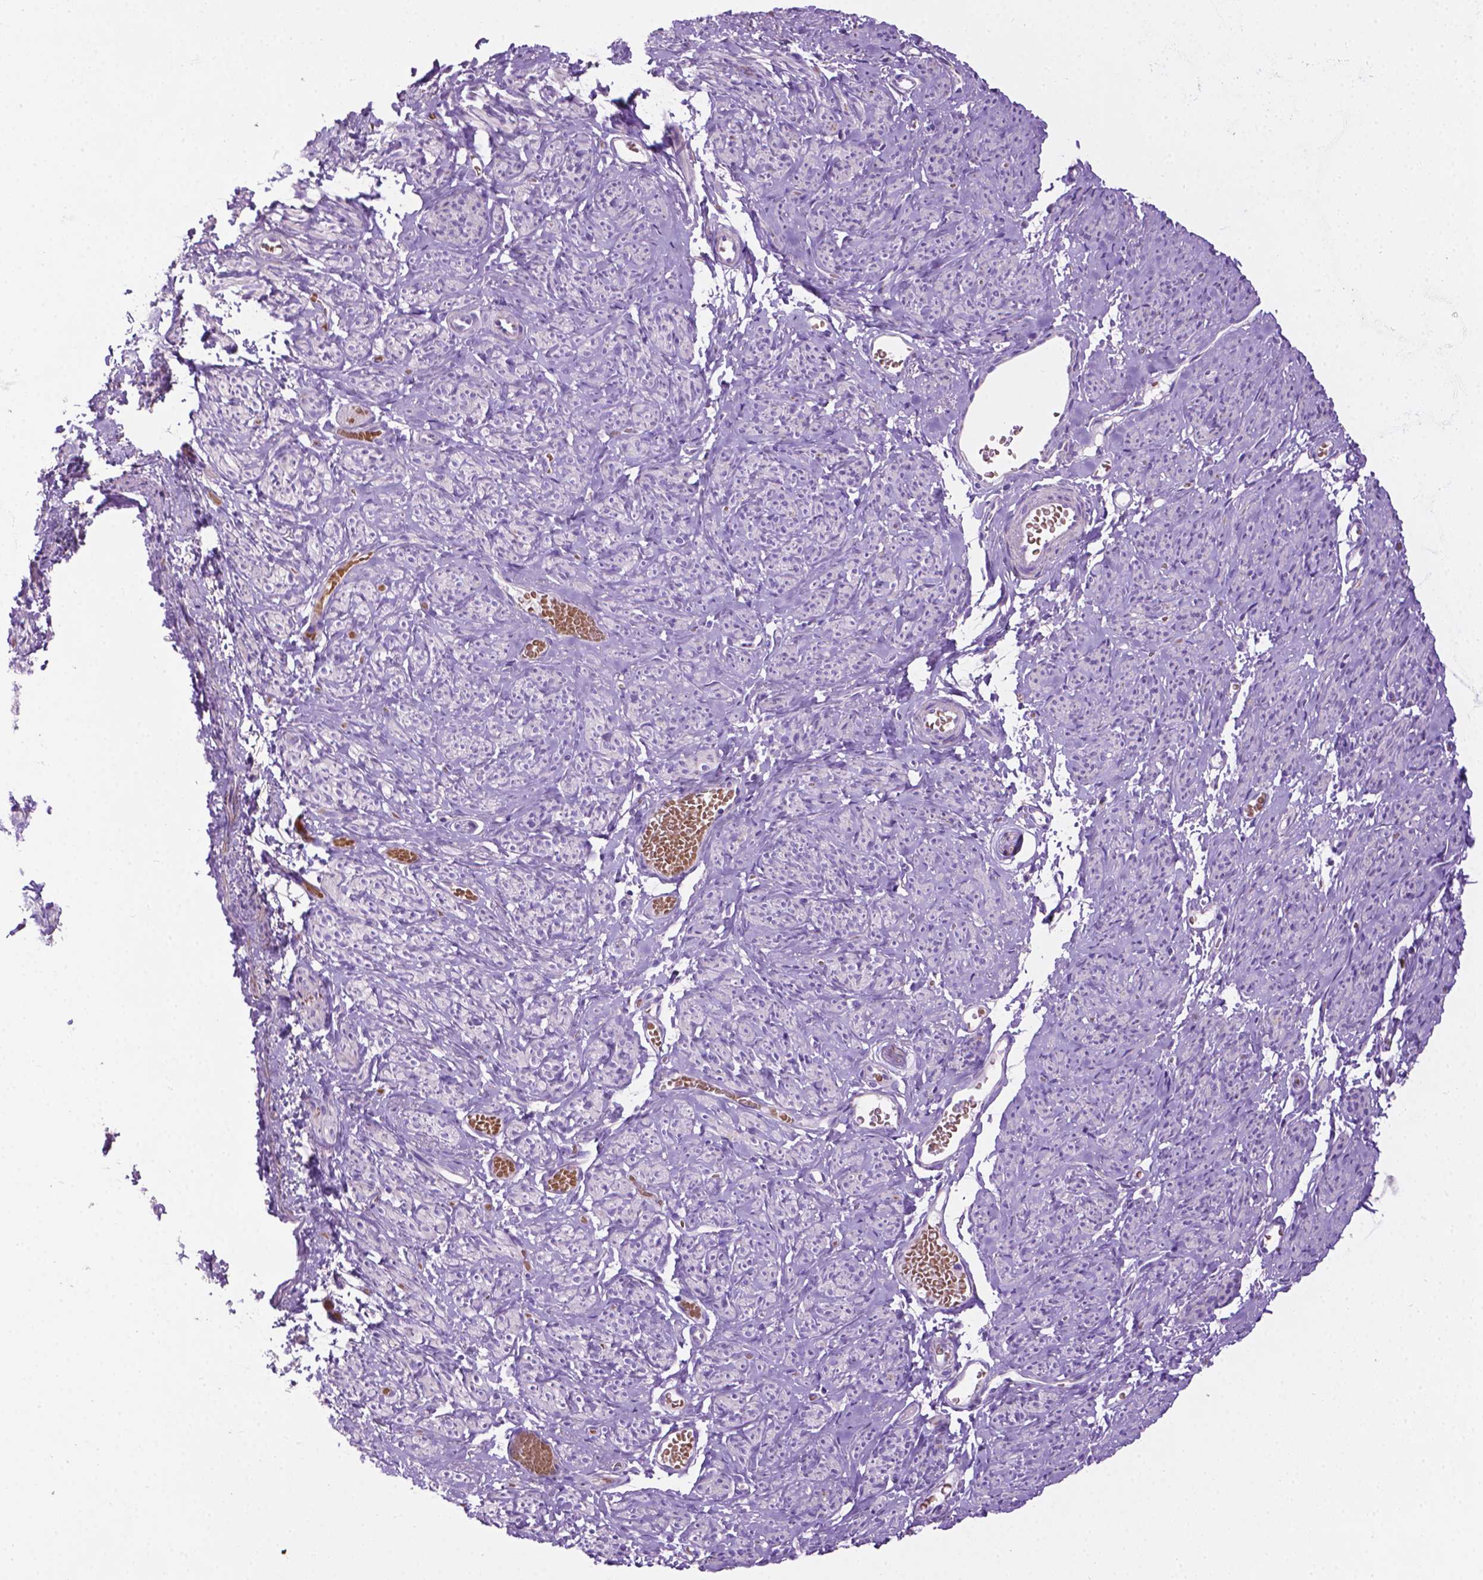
{"staining": {"intensity": "weak", "quantity": "<25%", "location": "cytoplasmic/membranous"}, "tissue": "smooth muscle", "cell_type": "Smooth muscle cells", "image_type": "normal", "snomed": [{"axis": "morphology", "description": "Normal tissue, NOS"}, {"axis": "topography", "description": "Smooth muscle"}], "caption": "Immunohistochemical staining of benign smooth muscle shows no significant staining in smooth muscle cells.", "gene": "TMEM132E", "patient": {"sex": "female", "age": 65}}